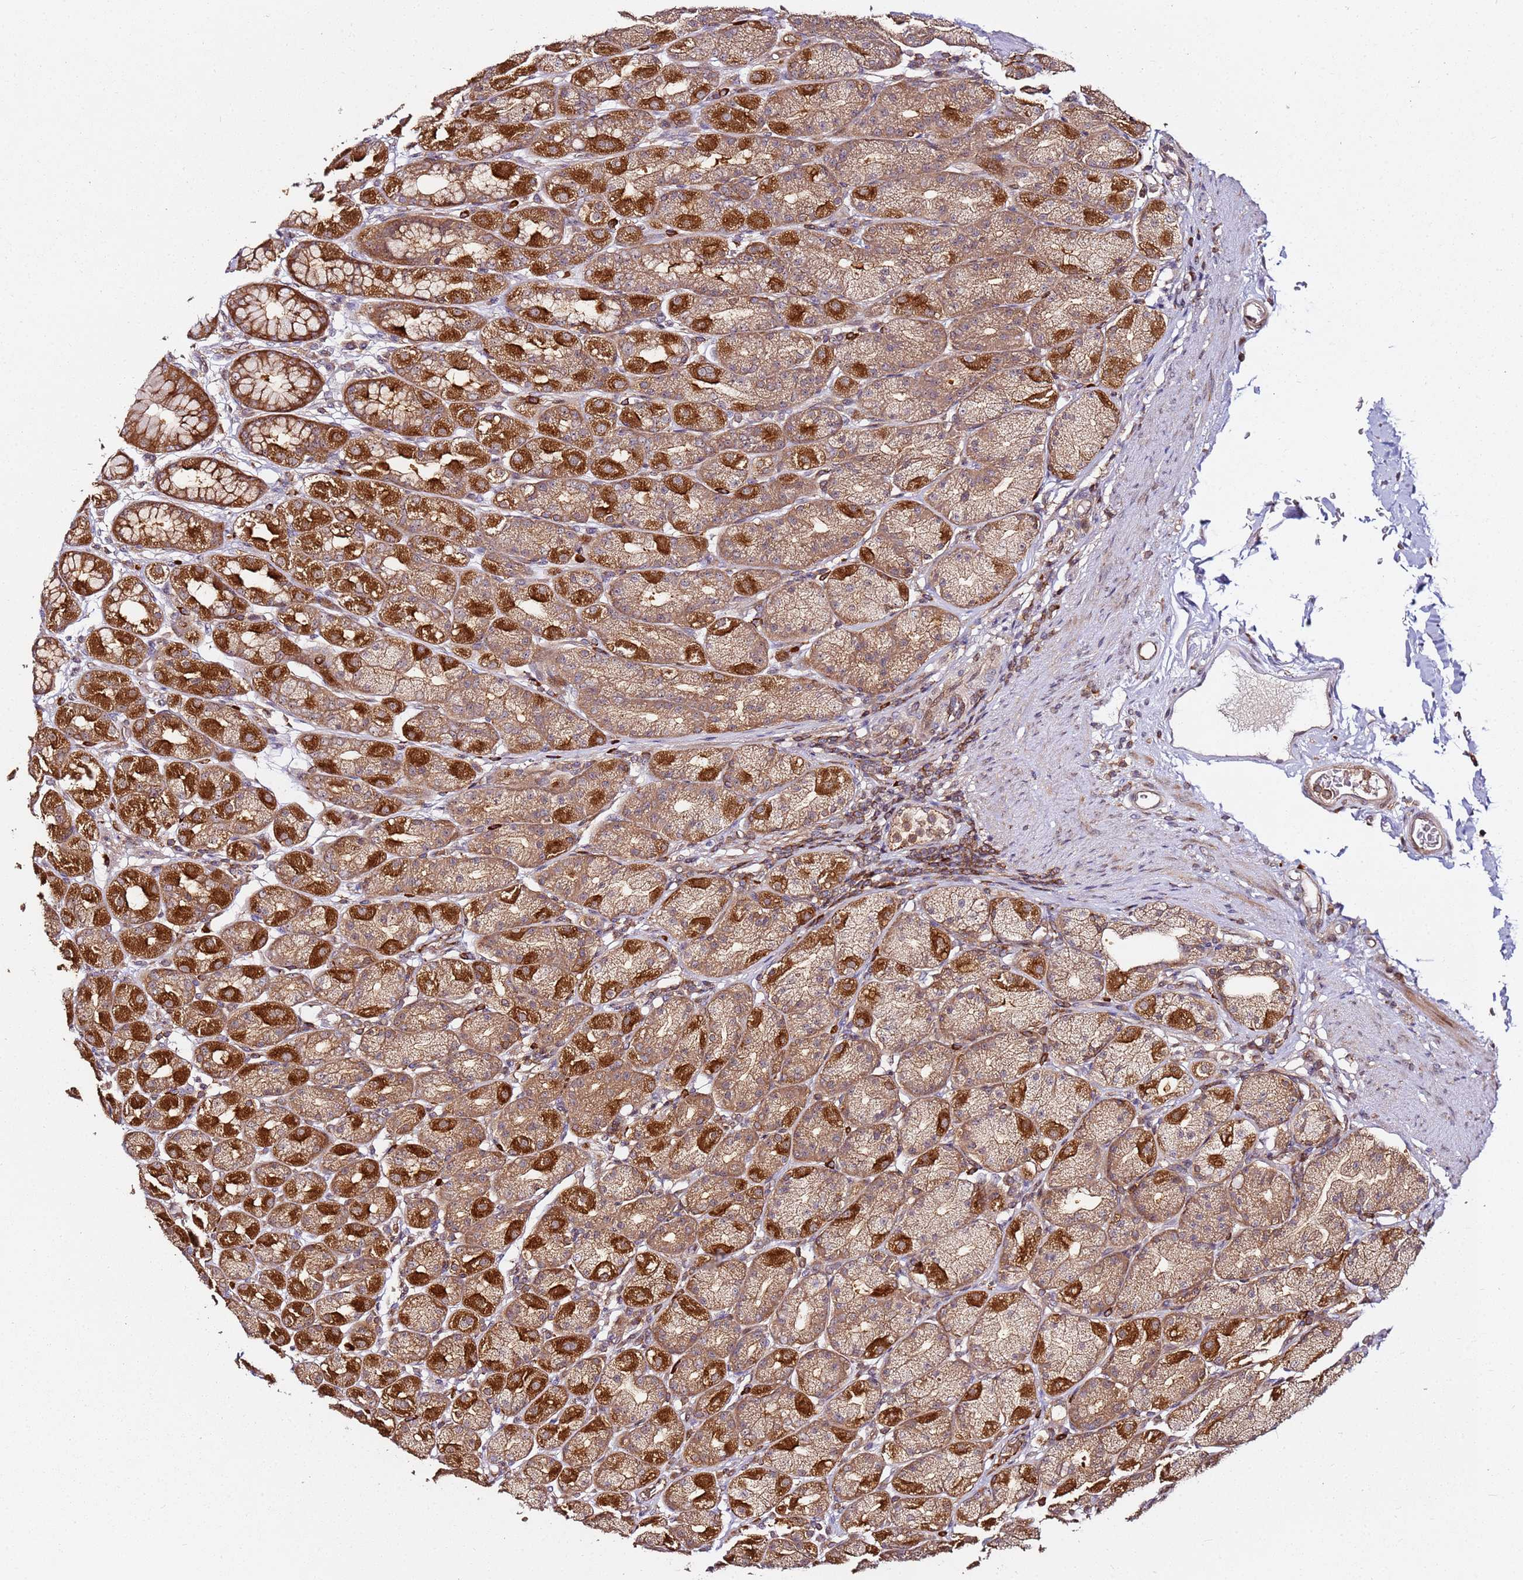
{"staining": {"intensity": "strong", "quantity": "25%-75%", "location": "cytoplasmic/membranous"}, "tissue": "stomach", "cell_type": "Glandular cells", "image_type": "normal", "snomed": [{"axis": "morphology", "description": "Normal tissue, NOS"}, {"axis": "topography", "description": "Stomach, upper"}], "caption": "Stomach stained with immunohistochemistry demonstrates strong cytoplasmic/membranous staining in about 25%-75% of glandular cells.", "gene": "PRMT7", "patient": {"sex": "male", "age": 68}}